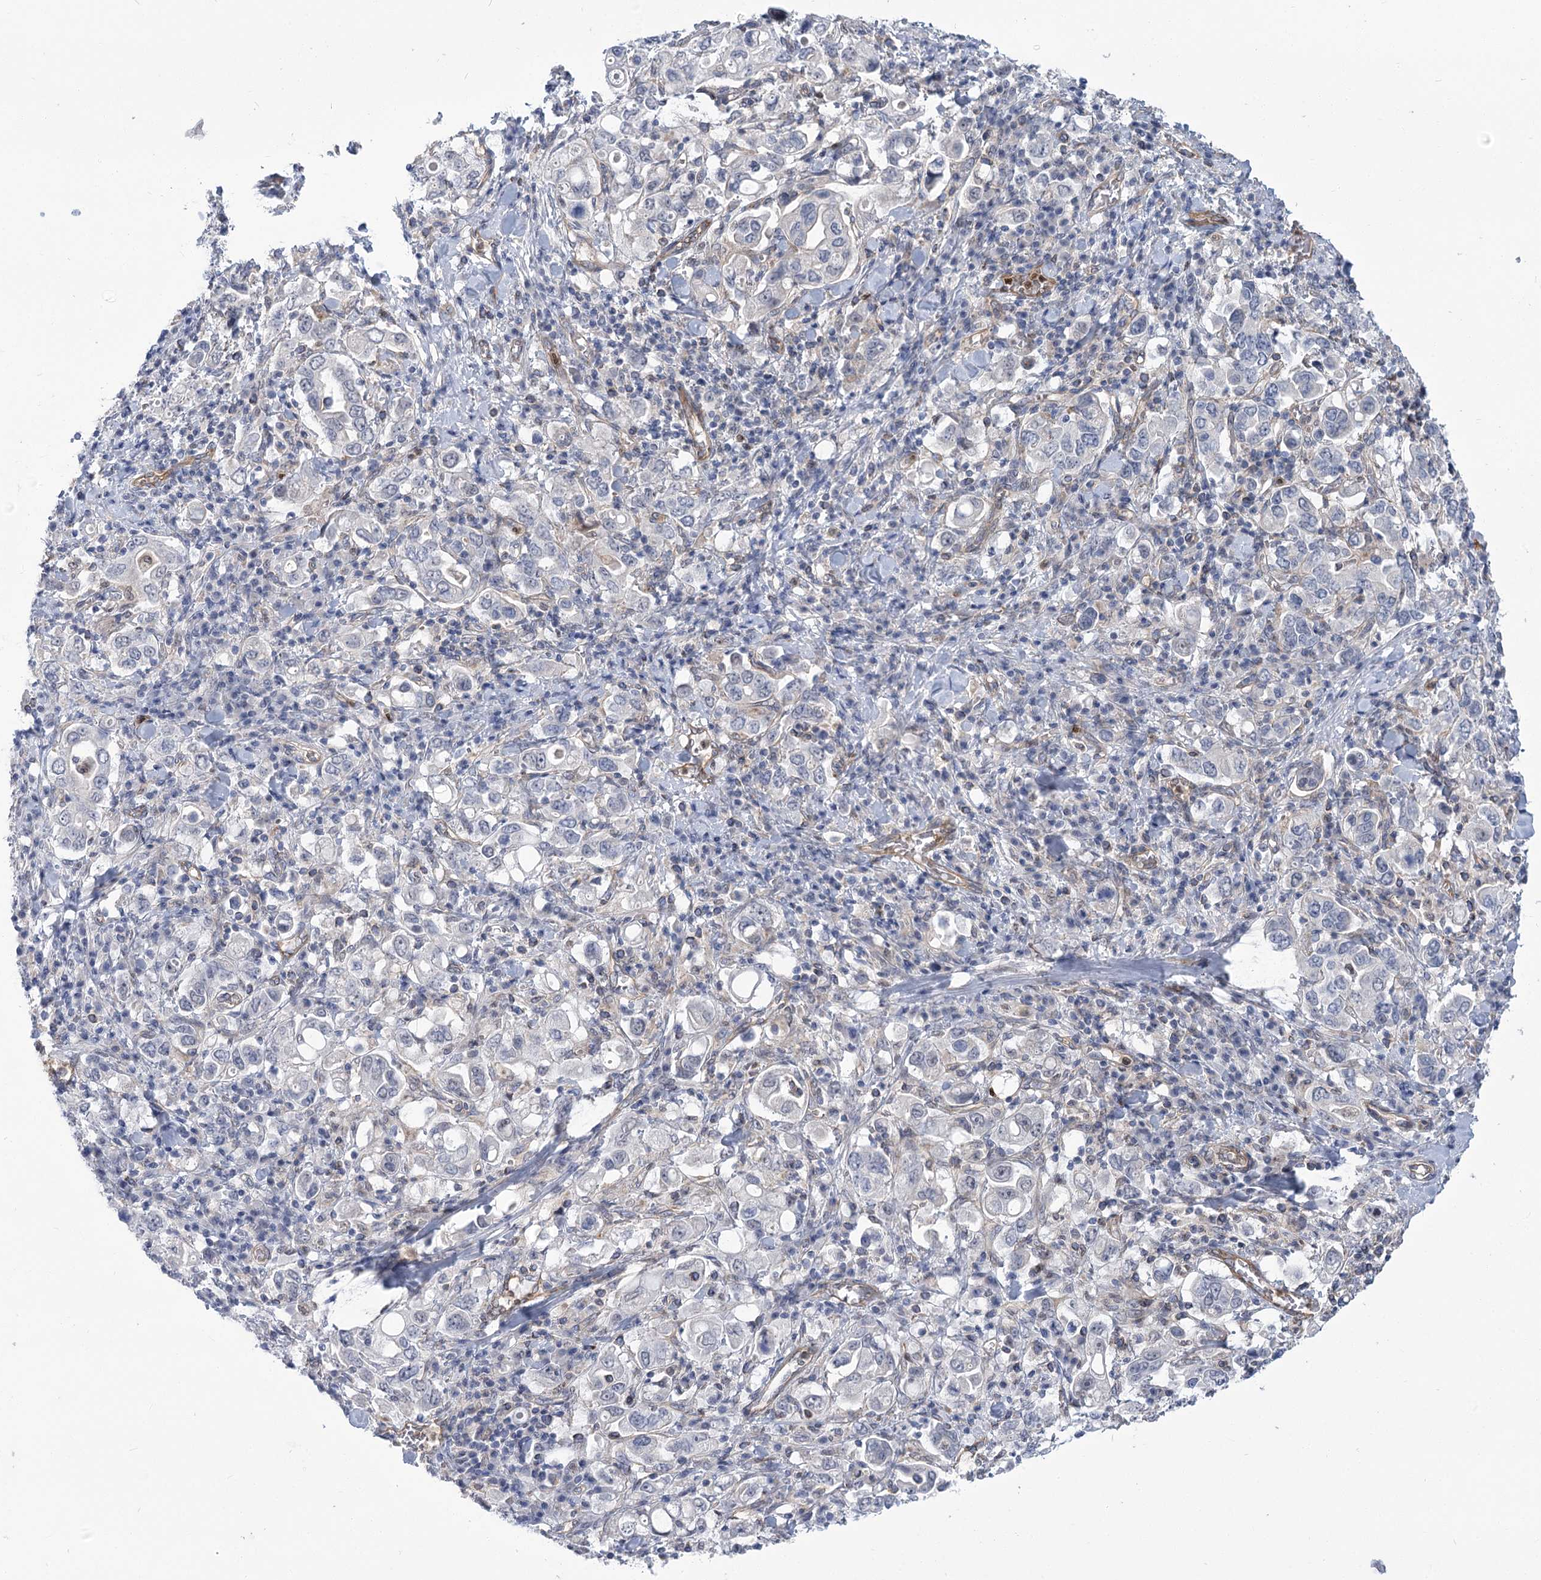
{"staining": {"intensity": "negative", "quantity": "none", "location": "none"}, "tissue": "stomach cancer", "cell_type": "Tumor cells", "image_type": "cancer", "snomed": [{"axis": "morphology", "description": "Adenocarcinoma, NOS"}, {"axis": "topography", "description": "Stomach, upper"}], "caption": "A histopathology image of human adenocarcinoma (stomach) is negative for staining in tumor cells.", "gene": "THAP6", "patient": {"sex": "male", "age": 62}}